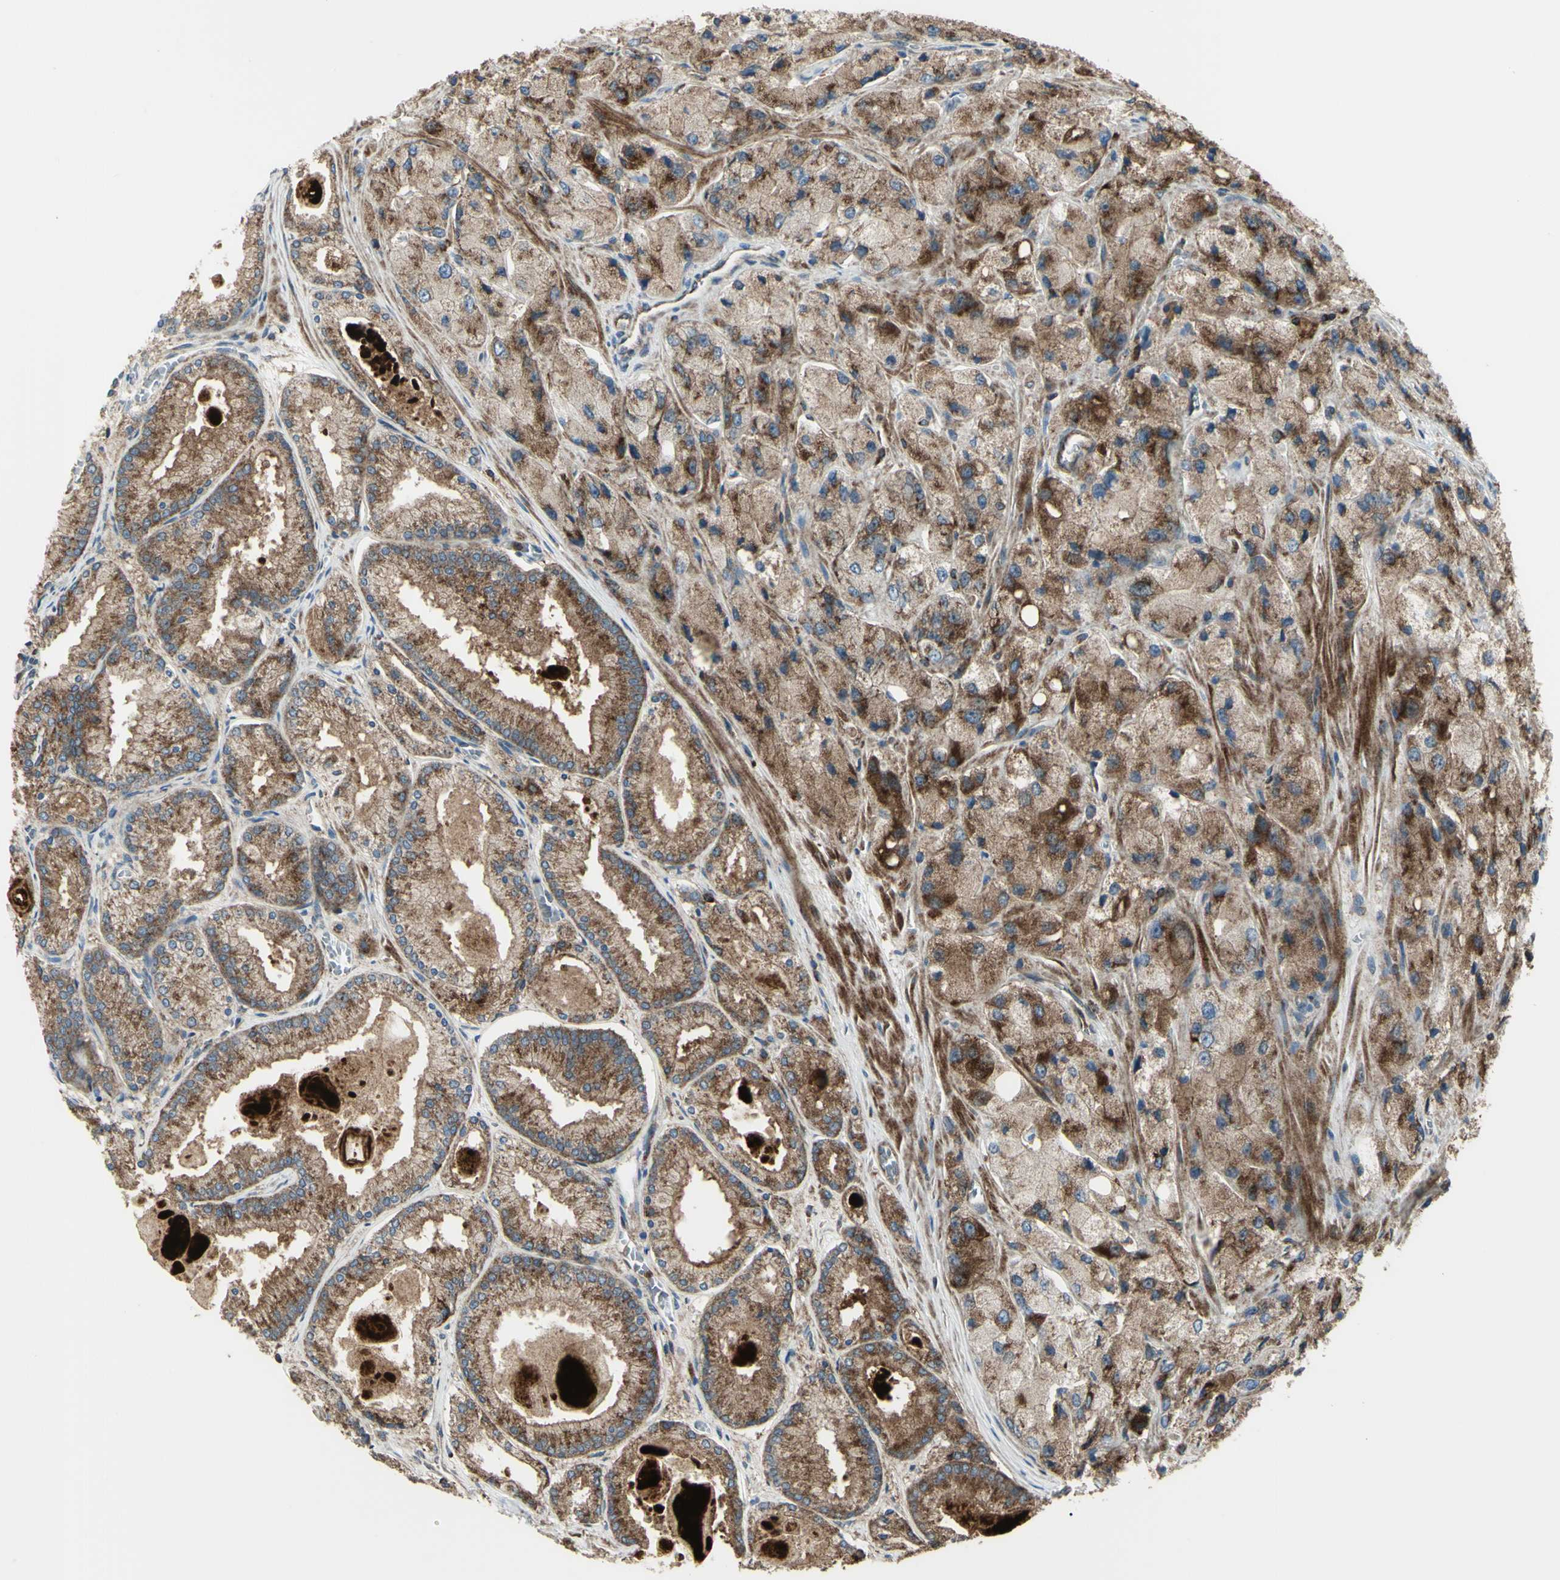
{"staining": {"intensity": "strong", "quantity": ">75%", "location": "cytoplasmic/membranous"}, "tissue": "prostate cancer", "cell_type": "Tumor cells", "image_type": "cancer", "snomed": [{"axis": "morphology", "description": "Adenocarcinoma, High grade"}, {"axis": "topography", "description": "Prostate"}], "caption": "This is an image of immunohistochemistry (IHC) staining of prostate cancer, which shows strong expression in the cytoplasmic/membranous of tumor cells.", "gene": "NAPA", "patient": {"sex": "male", "age": 58}}